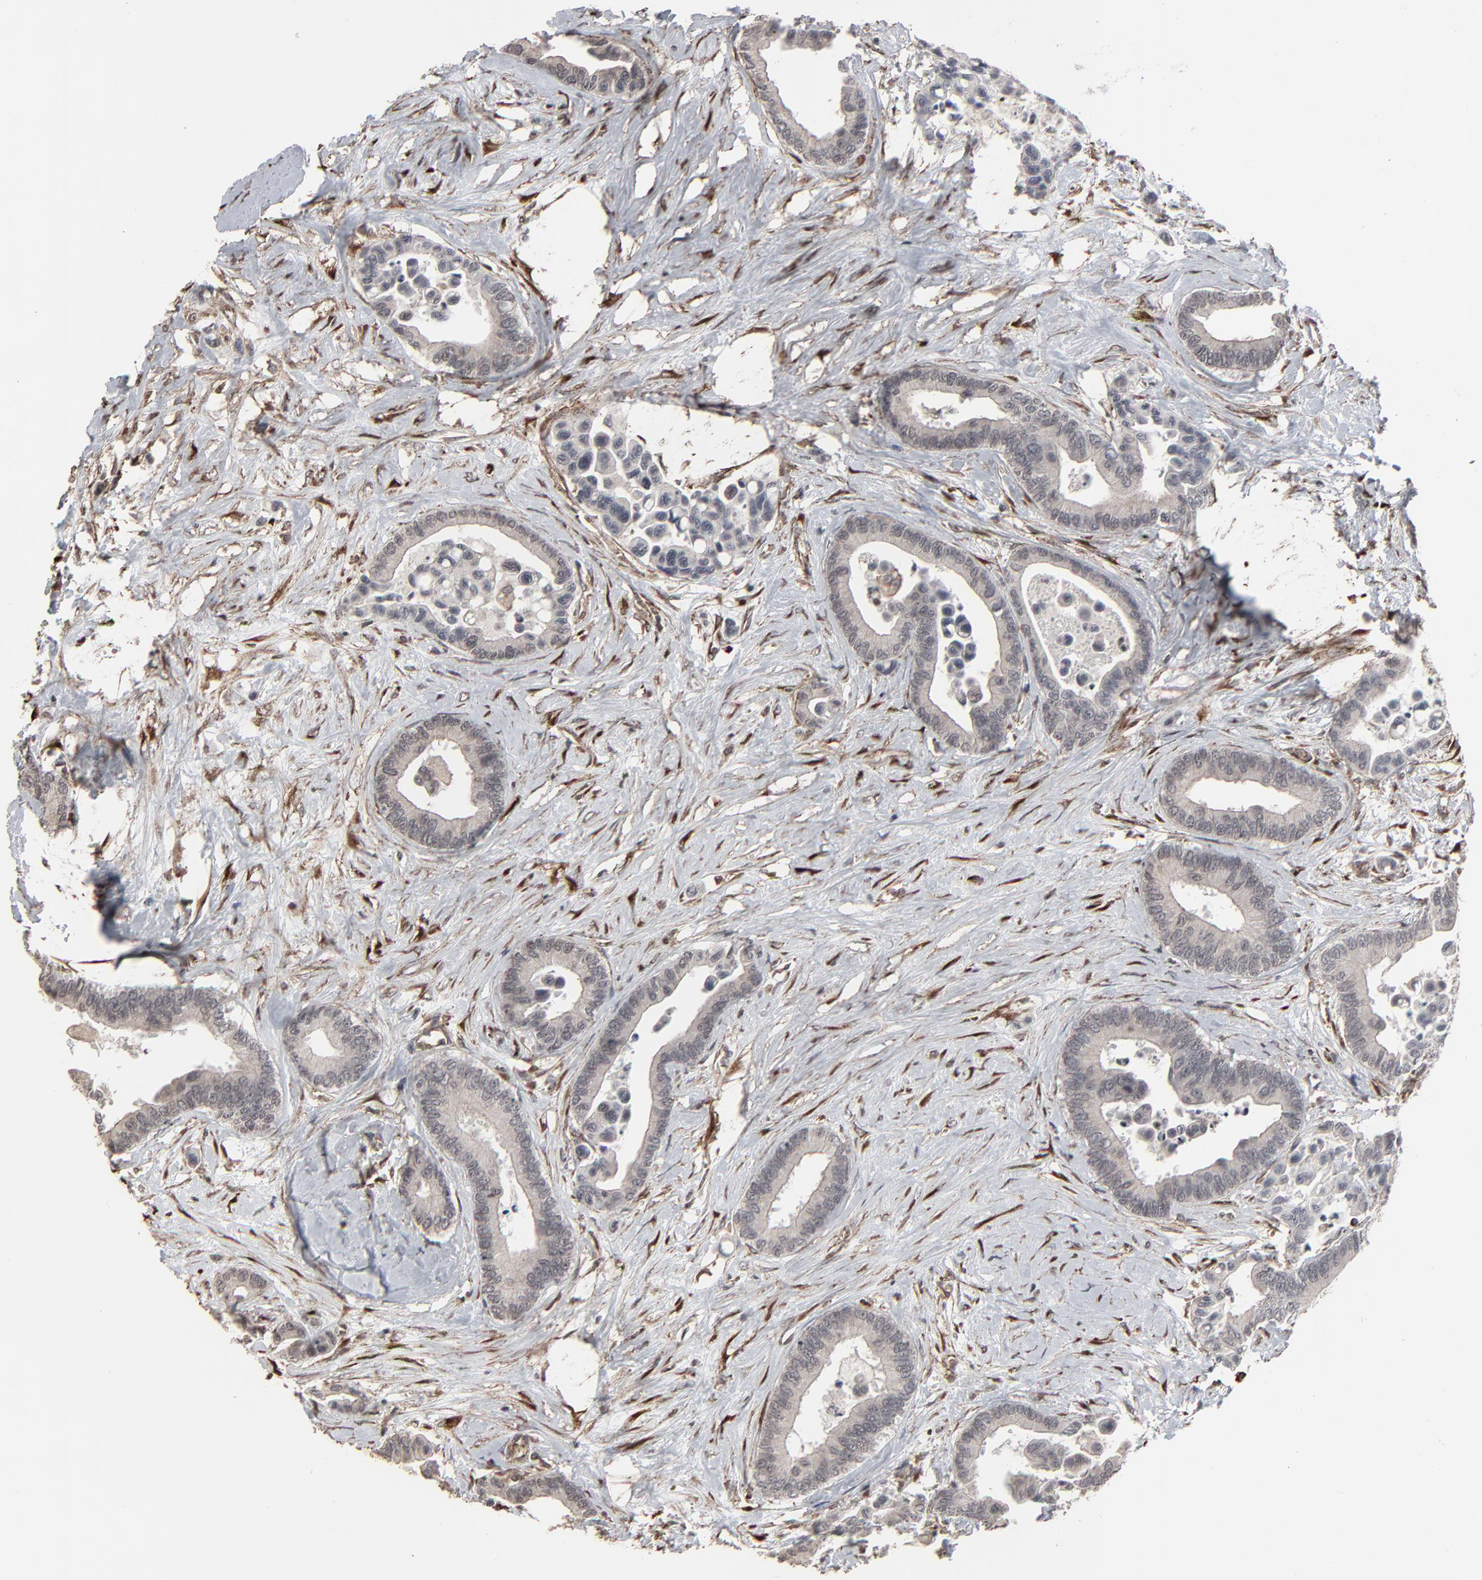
{"staining": {"intensity": "weak", "quantity": ">75%", "location": "cytoplasmic/membranous"}, "tissue": "colorectal cancer", "cell_type": "Tumor cells", "image_type": "cancer", "snomed": [{"axis": "morphology", "description": "Adenocarcinoma, NOS"}, {"axis": "topography", "description": "Colon"}], "caption": "Adenocarcinoma (colorectal) stained for a protein reveals weak cytoplasmic/membranous positivity in tumor cells. Using DAB (3,3'-diaminobenzidine) (brown) and hematoxylin (blue) stains, captured at high magnification using brightfield microscopy.", "gene": "CTNND1", "patient": {"sex": "male", "age": 82}}